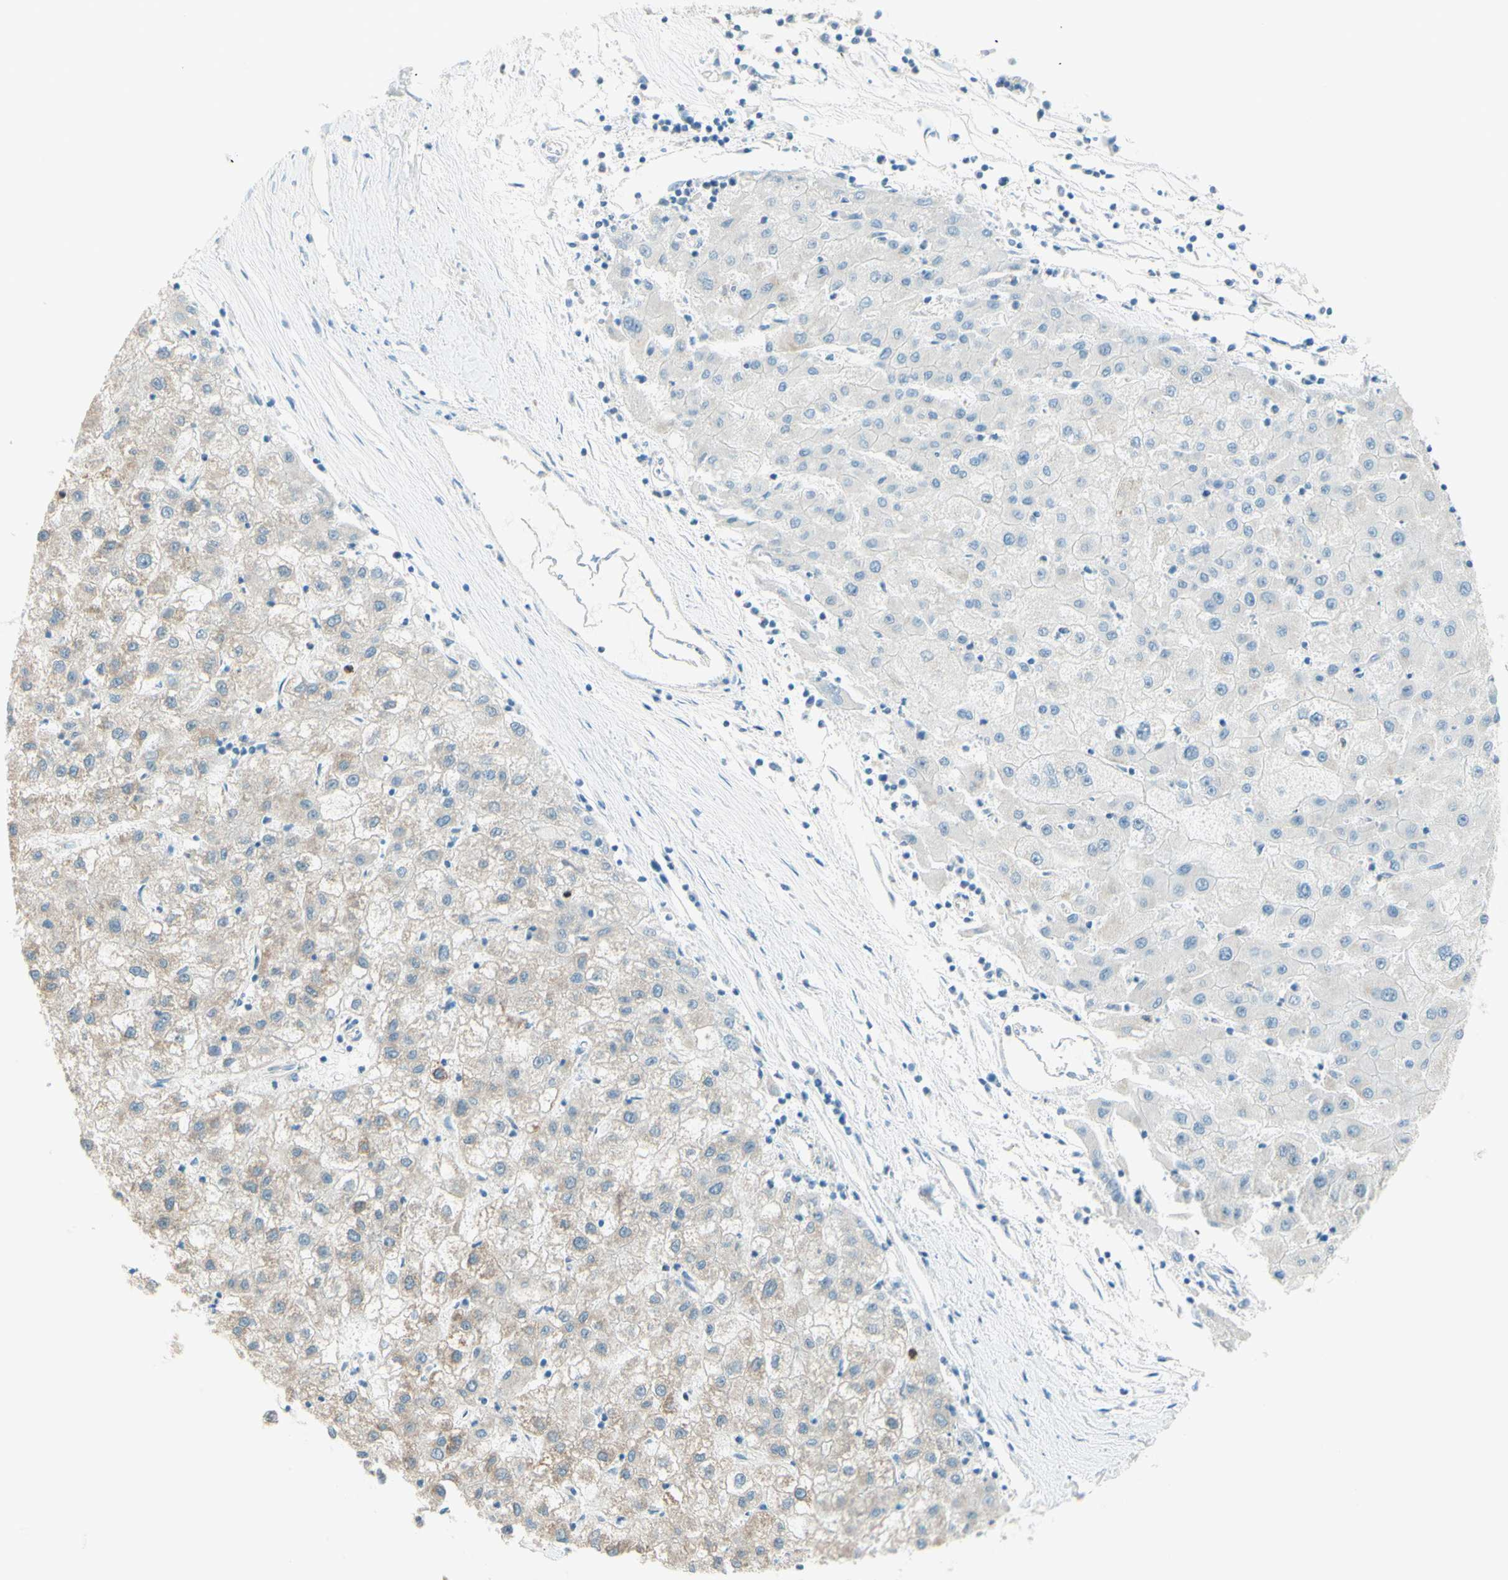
{"staining": {"intensity": "weak", "quantity": "<25%", "location": "cytoplasmic/membranous"}, "tissue": "liver cancer", "cell_type": "Tumor cells", "image_type": "cancer", "snomed": [{"axis": "morphology", "description": "Carcinoma, Hepatocellular, NOS"}, {"axis": "topography", "description": "Liver"}], "caption": "The image exhibits no staining of tumor cells in hepatocellular carcinoma (liver).", "gene": "JPH1", "patient": {"sex": "male", "age": 72}}